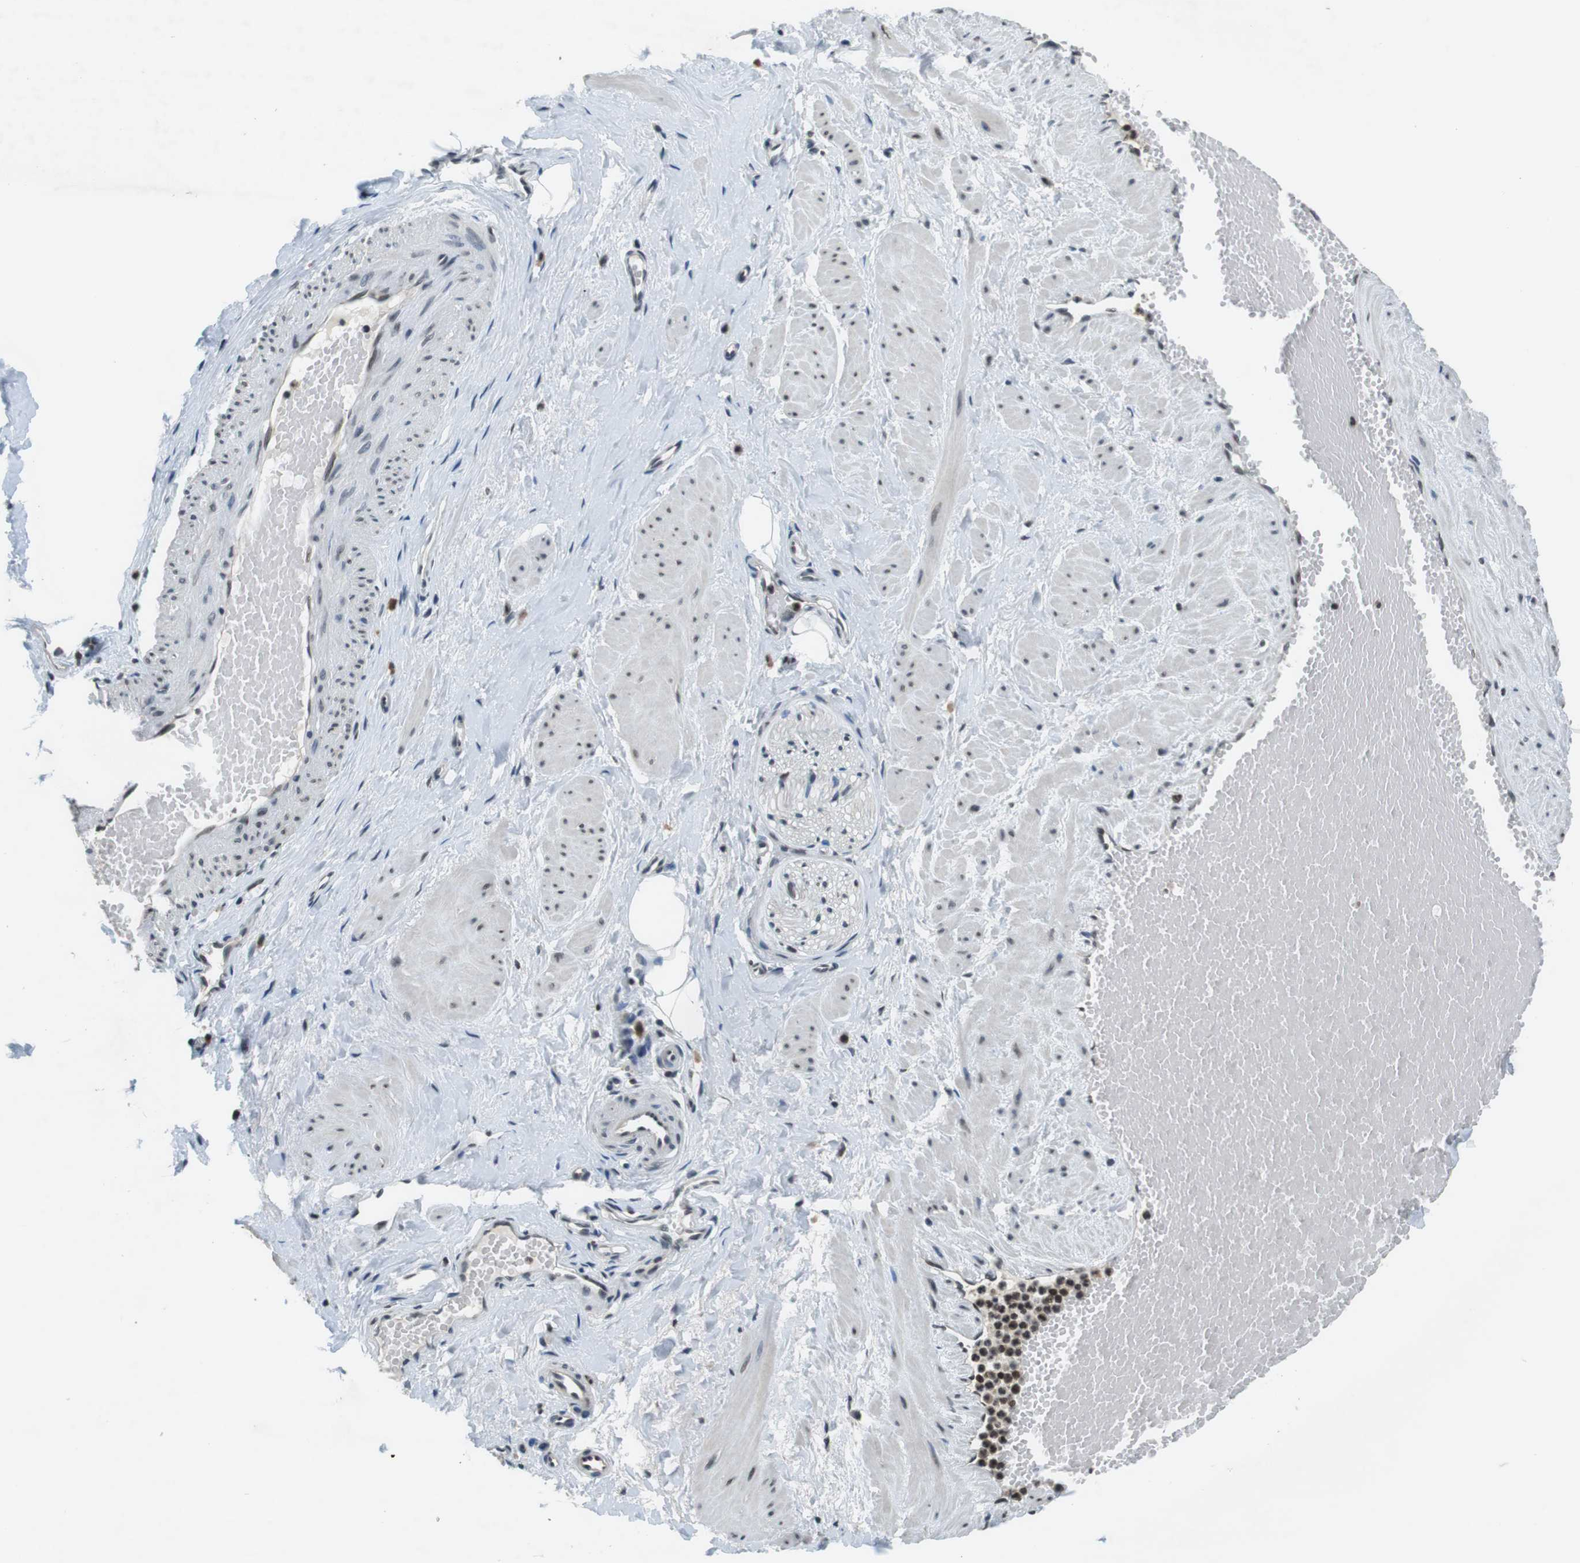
{"staining": {"intensity": "weak", "quantity": "25%-75%", "location": "nuclear"}, "tissue": "adipose tissue", "cell_type": "Adipocytes", "image_type": "normal", "snomed": [{"axis": "morphology", "description": "Normal tissue, NOS"}, {"axis": "topography", "description": "Soft tissue"}, {"axis": "topography", "description": "Vascular tissue"}], "caption": "The photomicrograph reveals immunohistochemical staining of unremarkable adipose tissue. There is weak nuclear expression is seen in approximately 25%-75% of adipocytes. (DAB IHC with brightfield microscopy, high magnification).", "gene": "NEK4", "patient": {"sex": "female", "age": 35}}